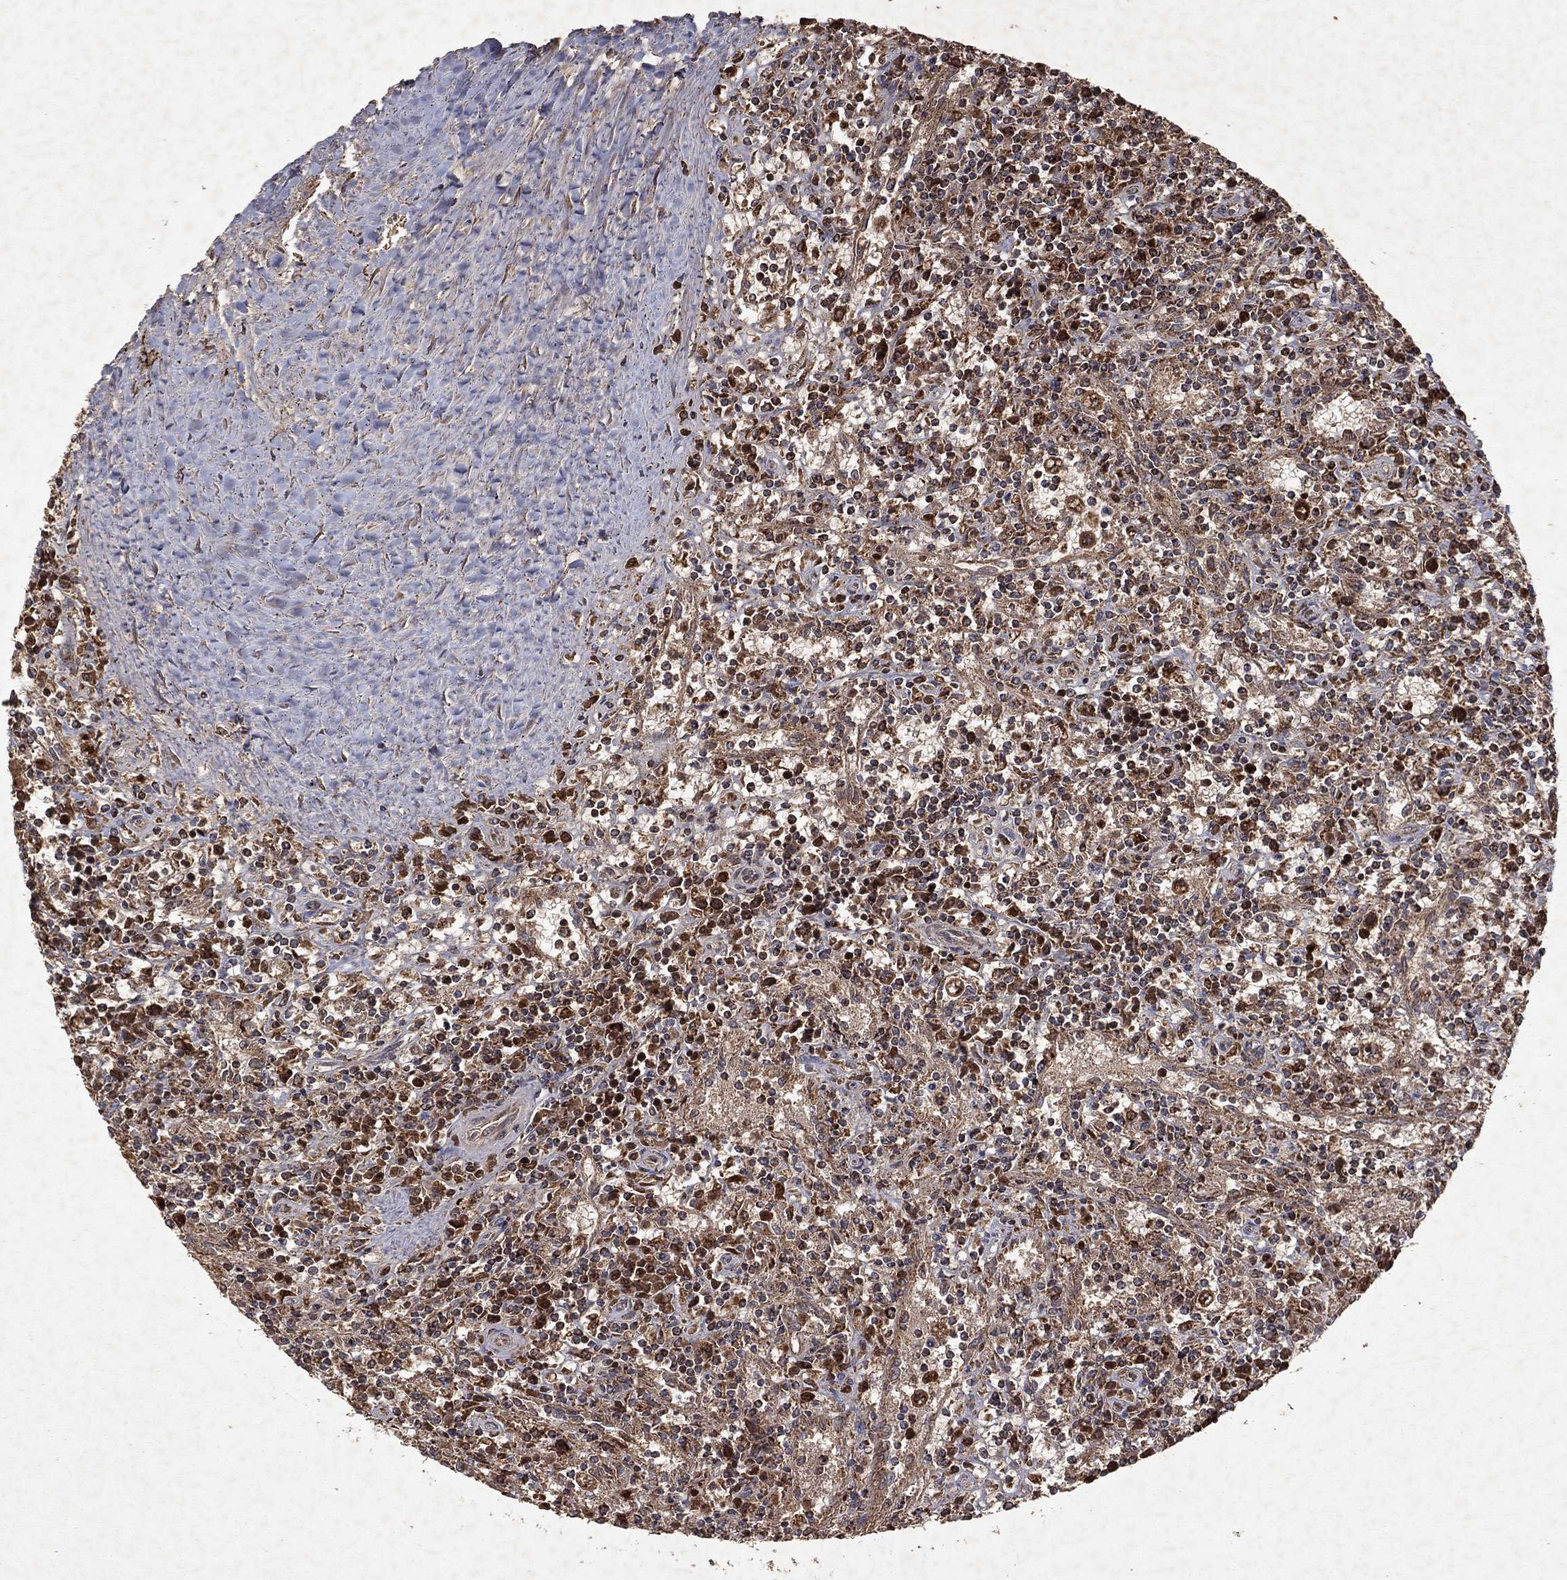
{"staining": {"intensity": "strong", "quantity": "25%-75%", "location": "cytoplasmic/membranous"}, "tissue": "lymphoma", "cell_type": "Tumor cells", "image_type": "cancer", "snomed": [{"axis": "morphology", "description": "Malignant lymphoma, non-Hodgkin's type, Low grade"}, {"axis": "topography", "description": "Spleen"}], "caption": "Lymphoma tissue shows strong cytoplasmic/membranous expression in approximately 25%-75% of tumor cells", "gene": "PYROXD2", "patient": {"sex": "male", "age": 62}}